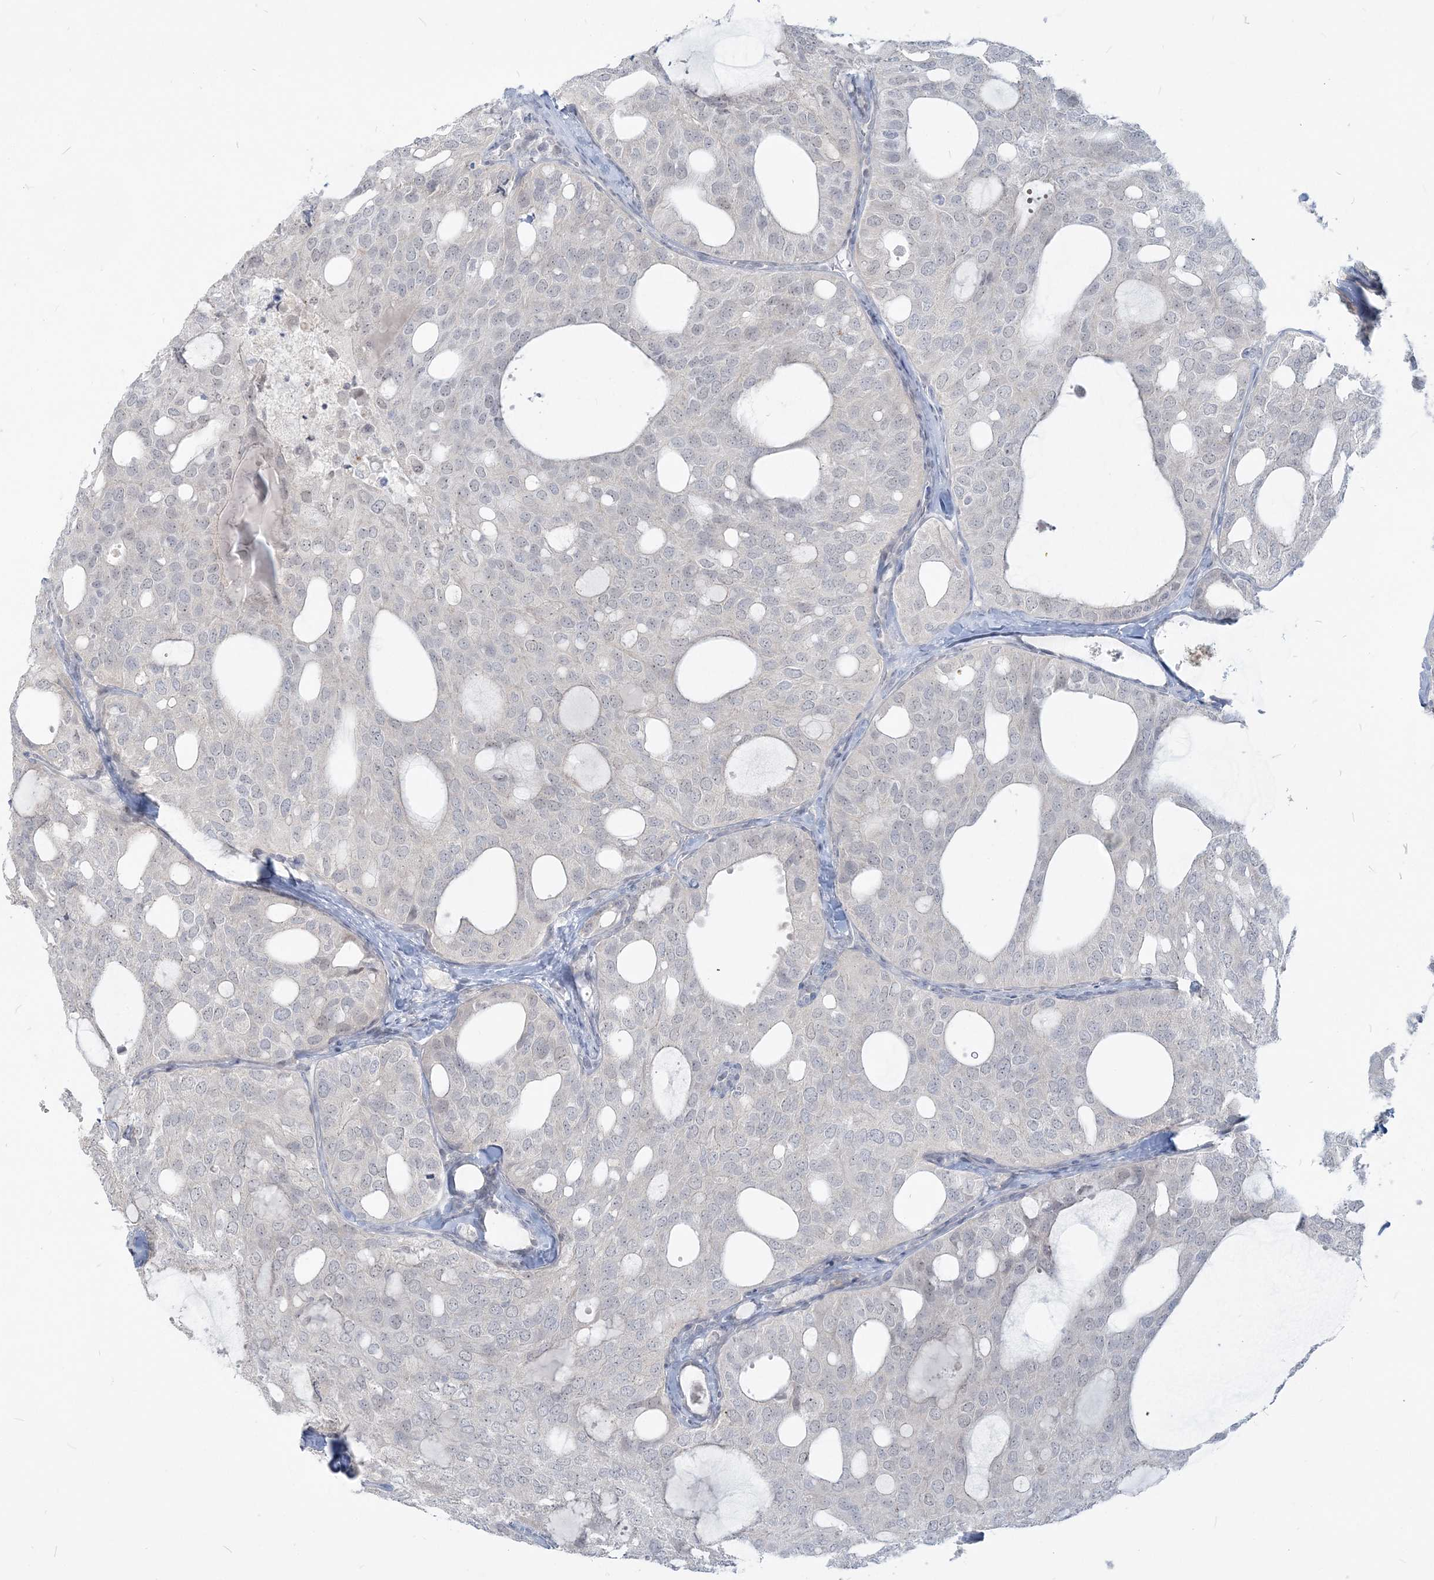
{"staining": {"intensity": "negative", "quantity": "none", "location": "none"}, "tissue": "thyroid cancer", "cell_type": "Tumor cells", "image_type": "cancer", "snomed": [{"axis": "morphology", "description": "Follicular adenoma carcinoma, NOS"}, {"axis": "topography", "description": "Thyroid gland"}], "caption": "Immunohistochemical staining of thyroid follicular adenoma carcinoma displays no significant positivity in tumor cells. Brightfield microscopy of IHC stained with DAB (brown) and hematoxylin (blue), captured at high magnification.", "gene": "SDAD1", "patient": {"sex": "male", "age": 75}}